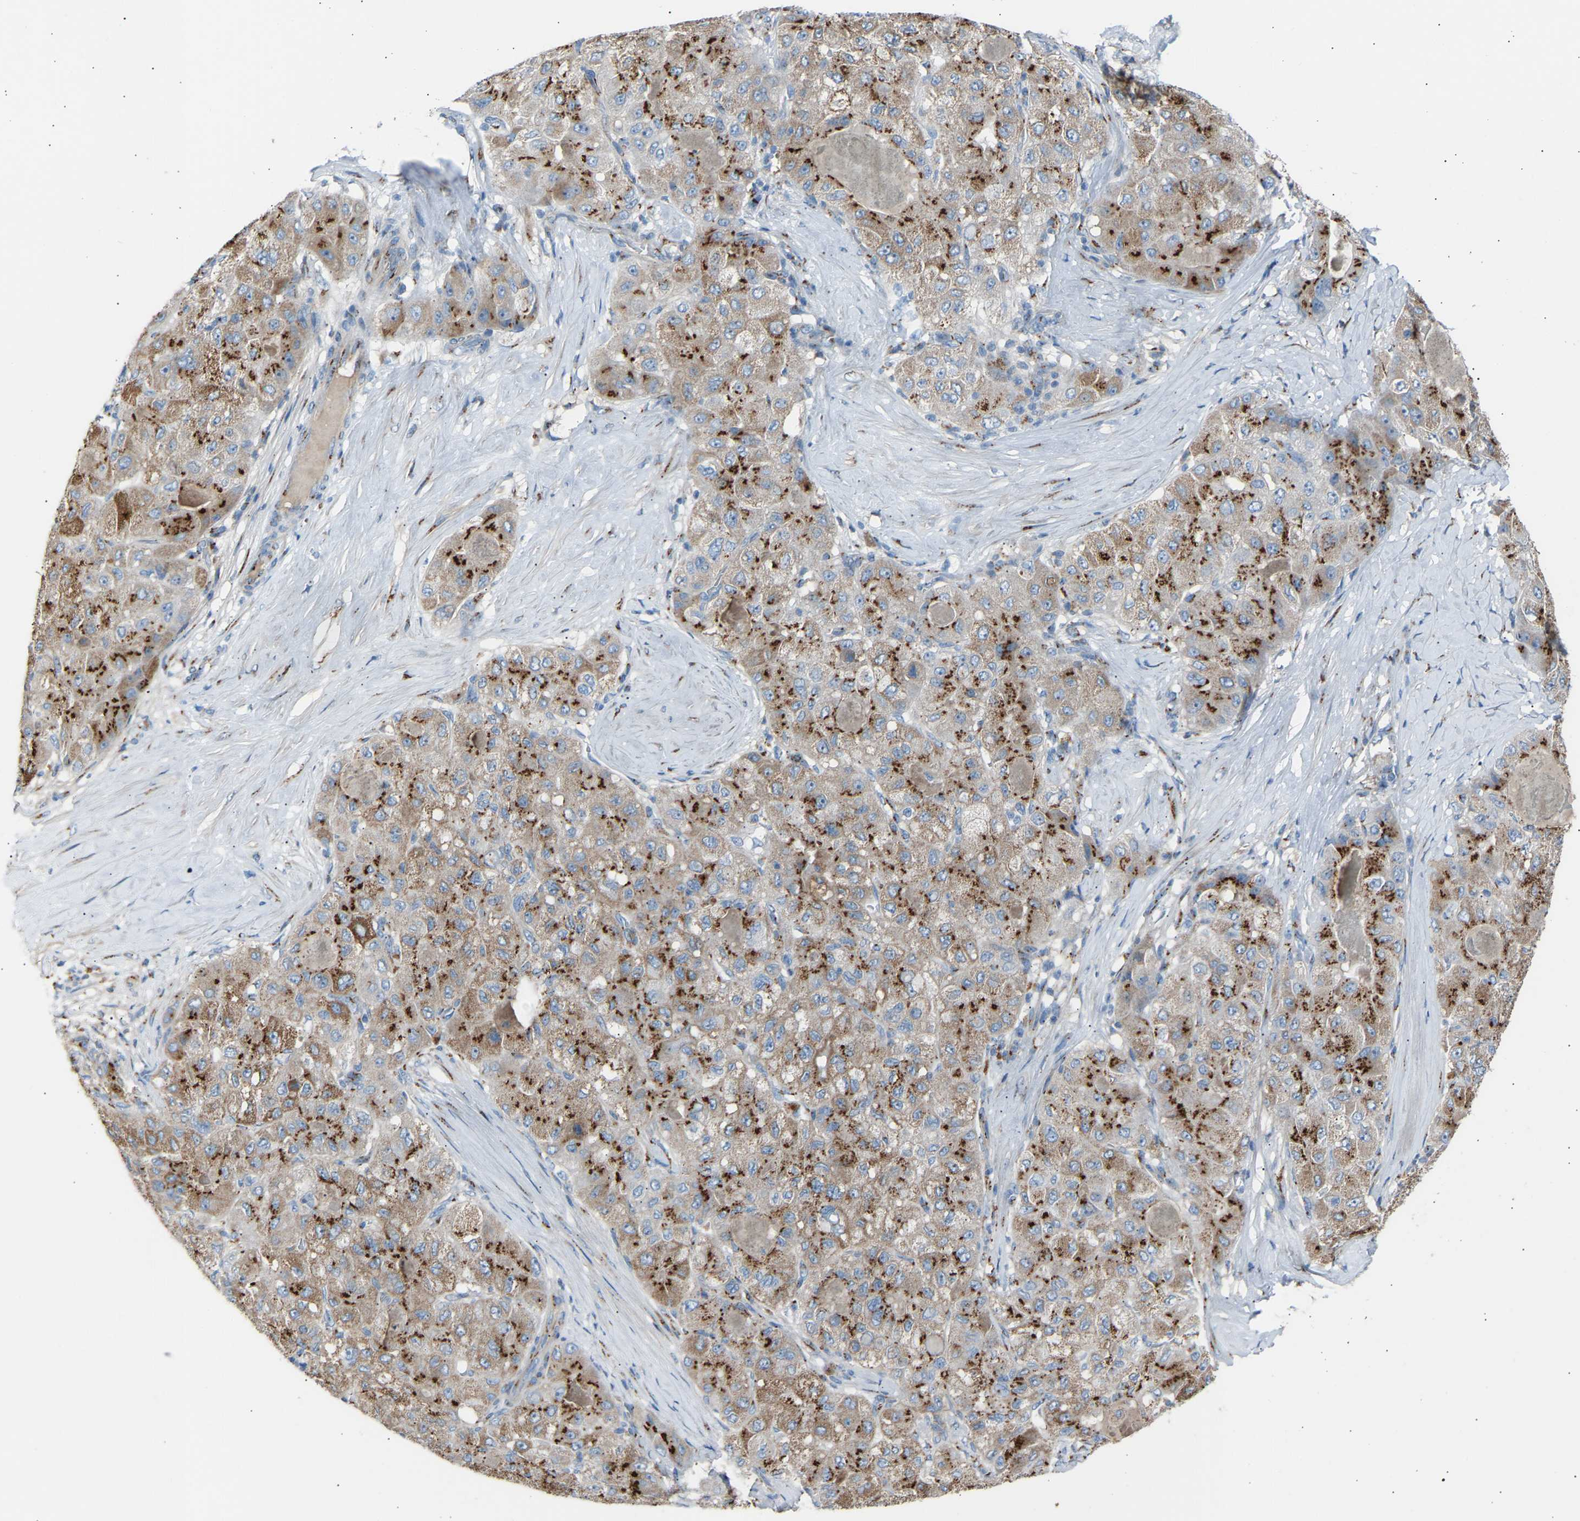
{"staining": {"intensity": "moderate", "quantity": ">75%", "location": "cytoplasmic/membranous"}, "tissue": "liver cancer", "cell_type": "Tumor cells", "image_type": "cancer", "snomed": [{"axis": "morphology", "description": "Carcinoma, Hepatocellular, NOS"}, {"axis": "topography", "description": "Liver"}], "caption": "DAB (3,3'-diaminobenzidine) immunohistochemical staining of human liver hepatocellular carcinoma demonstrates moderate cytoplasmic/membranous protein expression in approximately >75% of tumor cells. Using DAB (brown) and hematoxylin (blue) stains, captured at high magnification using brightfield microscopy.", "gene": "CYREN", "patient": {"sex": "male", "age": 80}}